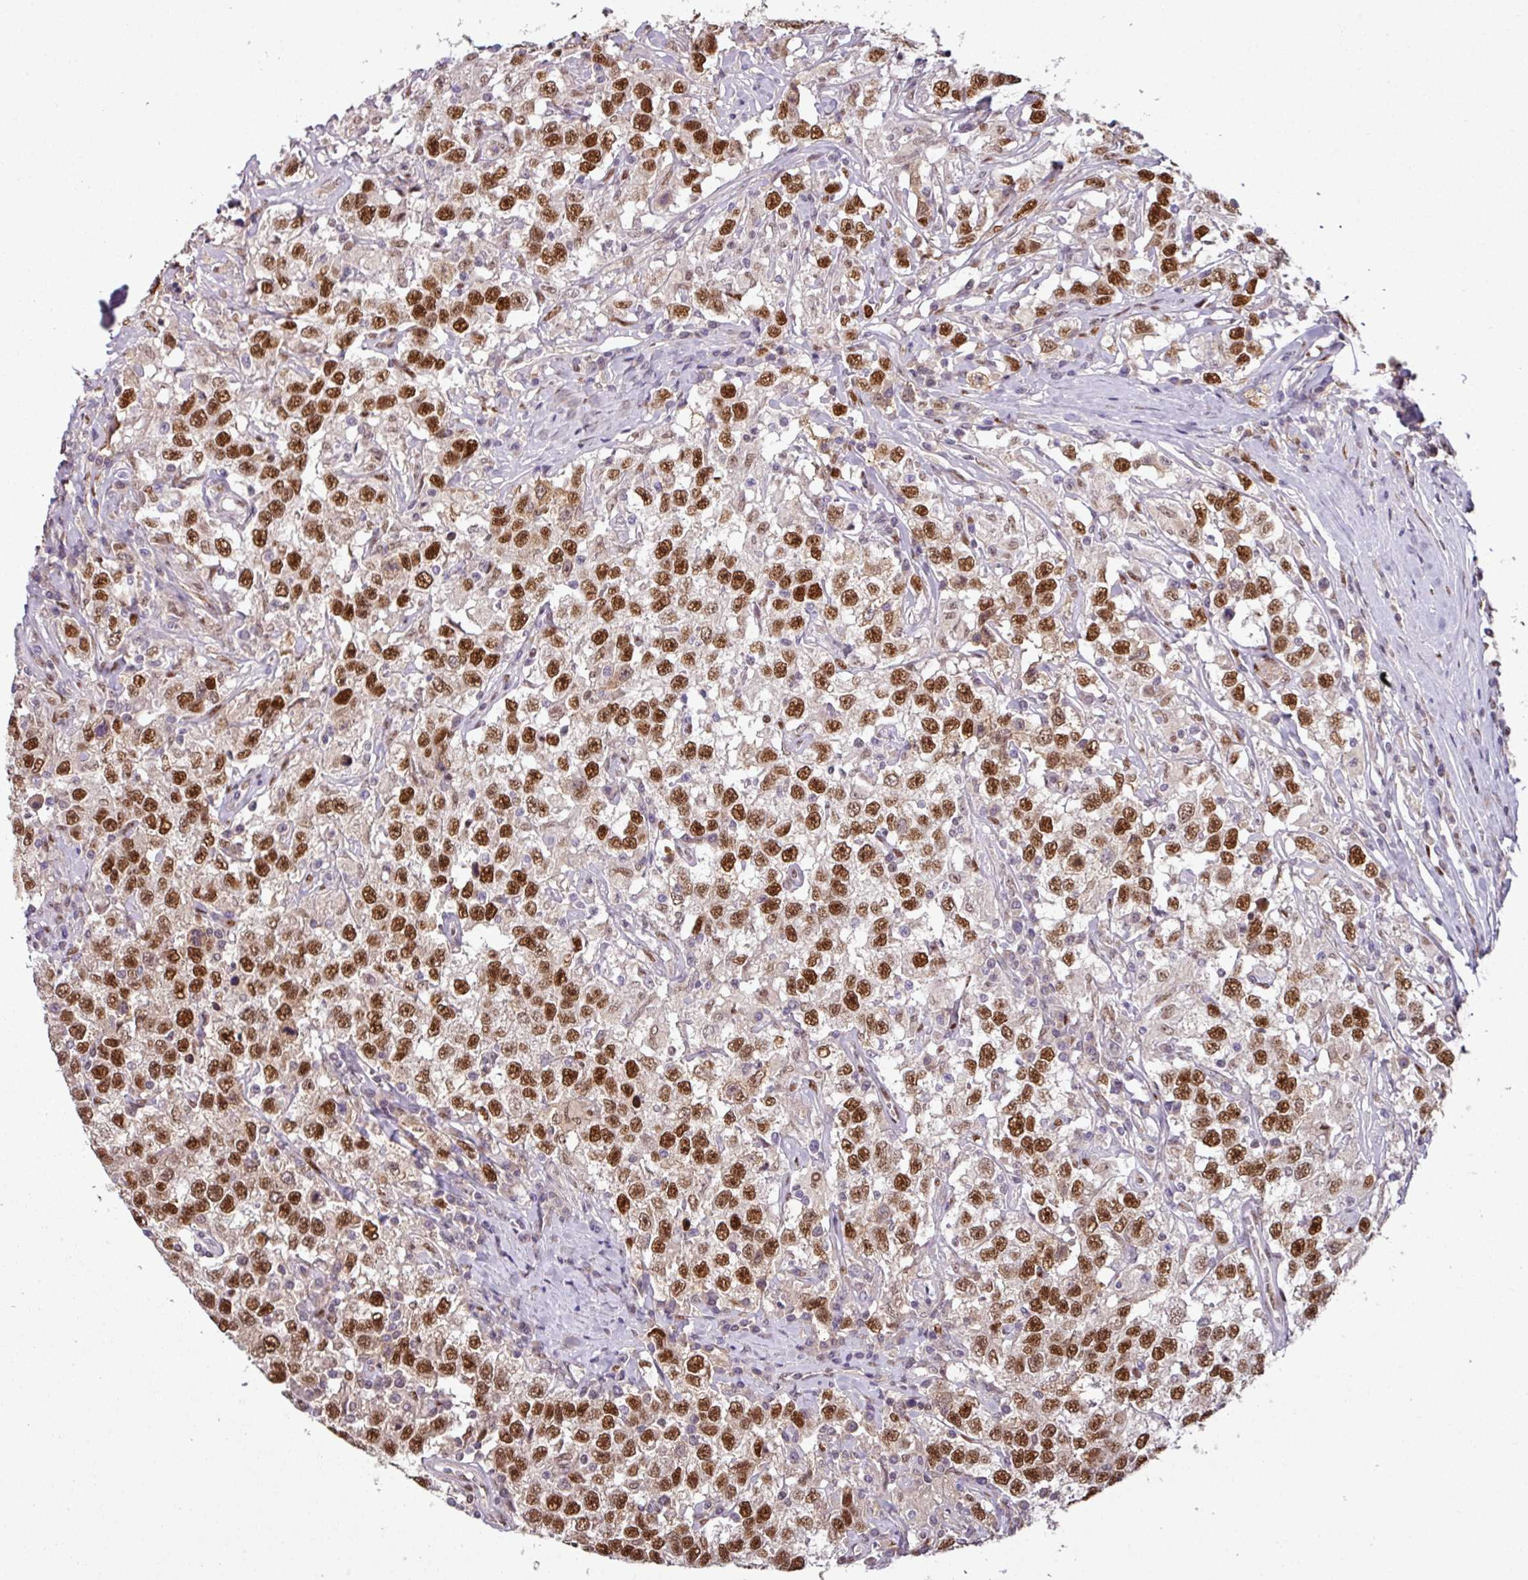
{"staining": {"intensity": "strong", "quantity": ">75%", "location": "nuclear"}, "tissue": "testis cancer", "cell_type": "Tumor cells", "image_type": "cancer", "snomed": [{"axis": "morphology", "description": "Seminoma, NOS"}, {"axis": "topography", "description": "Testis"}], "caption": "Testis cancer was stained to show a protein in brown. There is high levels of strong nuclear staining in approximately >75% of tumor cells.", "gene": "IRF2BPL", "patient": {"sex": "male", "age": 41}}